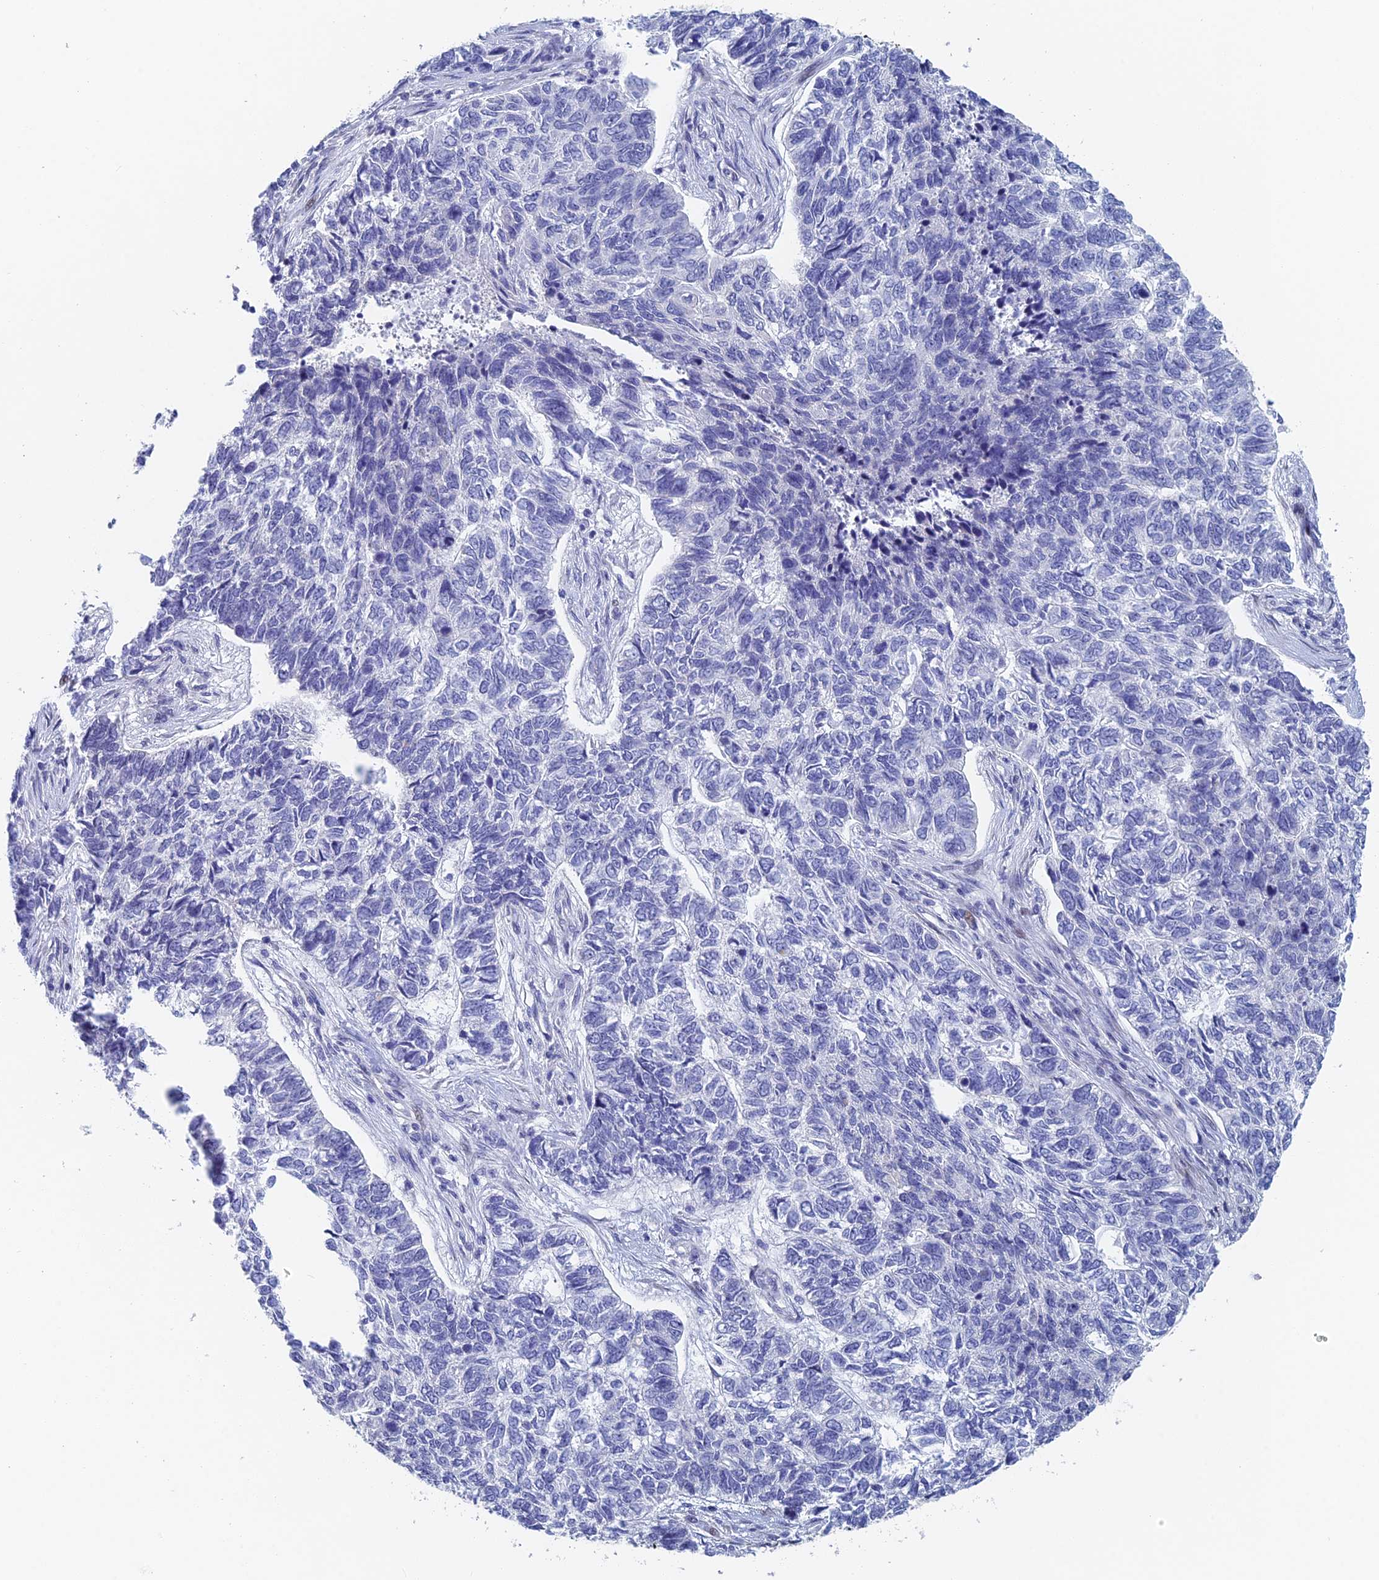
{"staining": {"intensity": "negative", "quantity": "none", "location": "none"}, "tissue": "skin cancer", "cell_type": "Tumor cells", "image_type": "cancer", "snomed": [{"axis": "morphology", "description": "Basal cell carcinoma"}, {"axis": "topography", "description": "Skin"}], "caption": "The immunohistochemistry photomicrograph has no significant positivity in tumor cells of basal cell carcinoma (skin) tissue. (Immunohistochemistry (ihc), brightfield microscopy, high magnification).", "gene": "DRGX", "patient": {"sex": "female", "age": 65}}